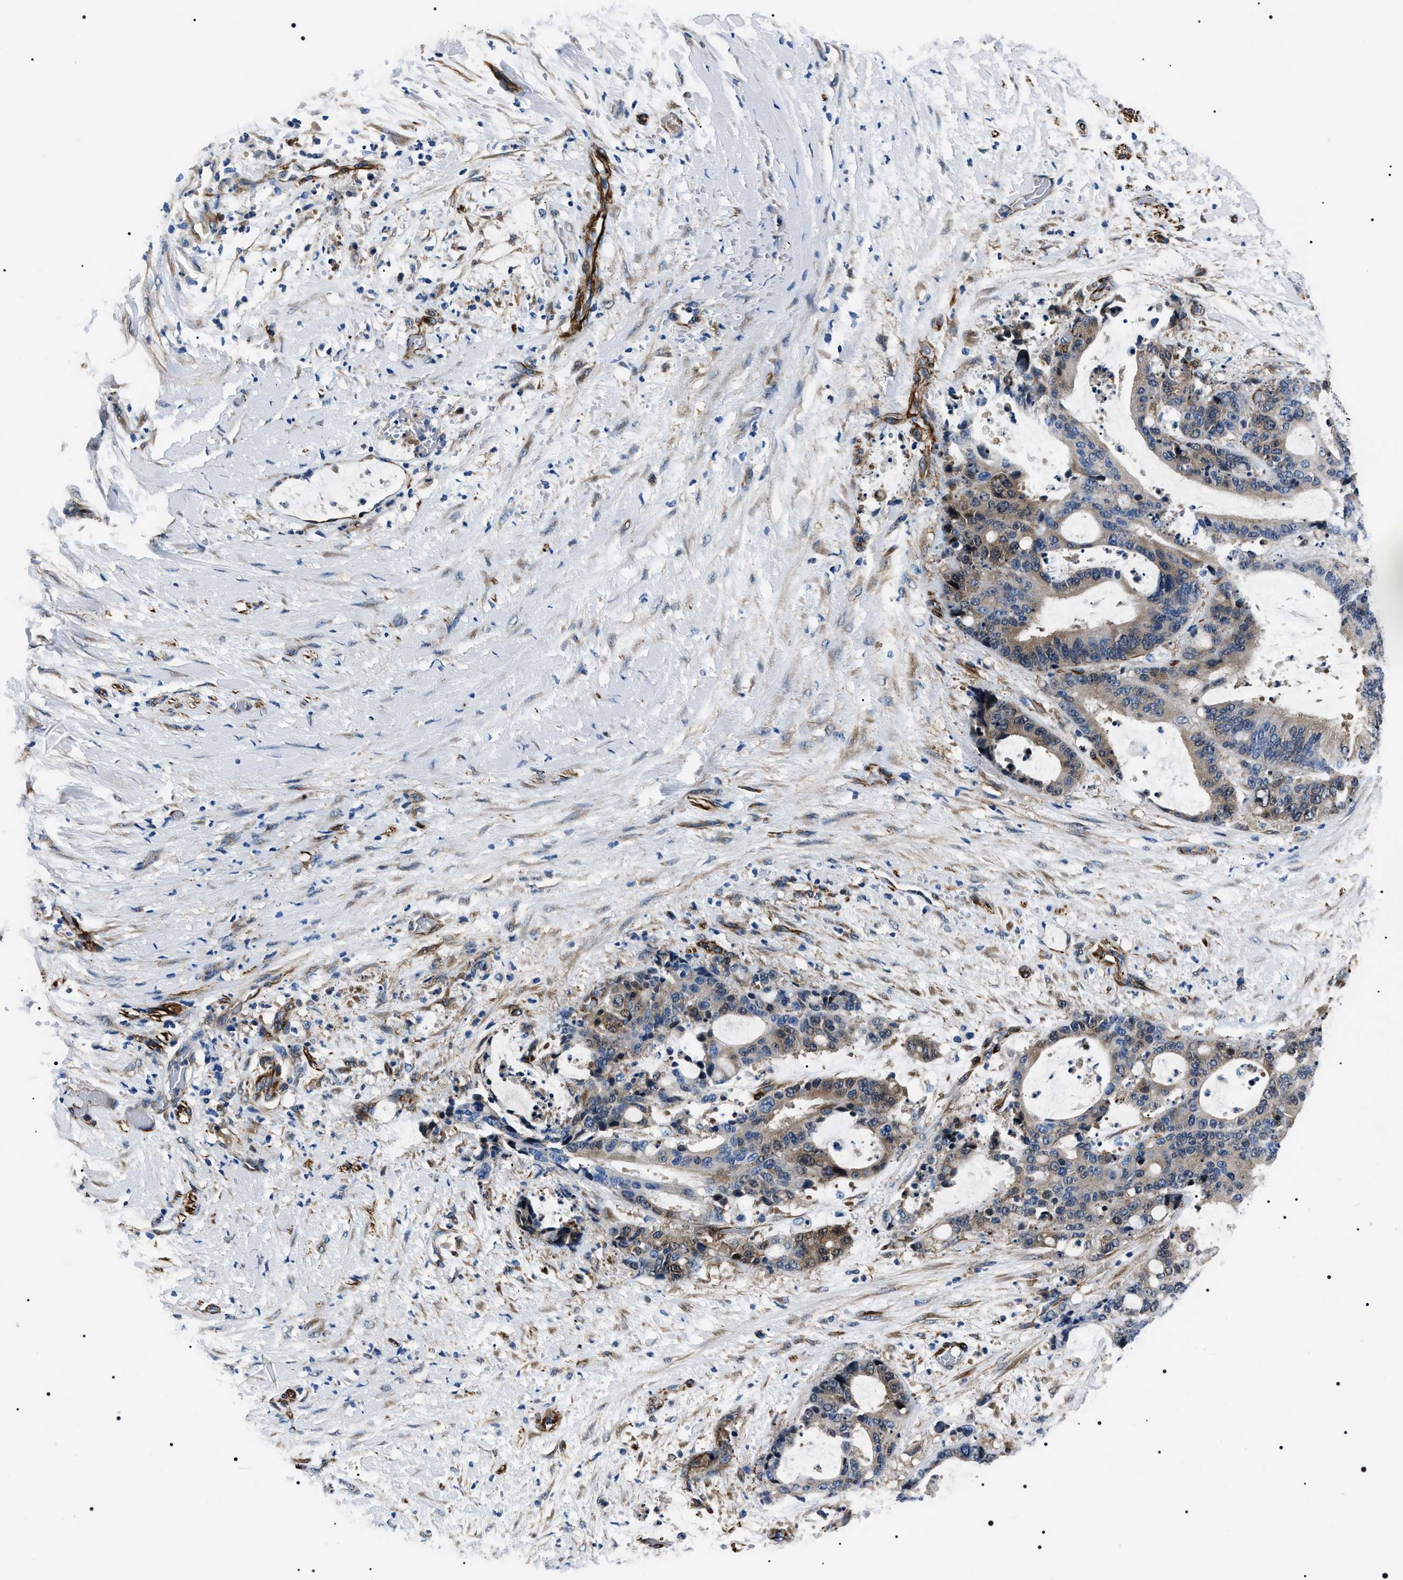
{"staining": {"intensity": "moderate", "quantity": "25%-75%", "location": "cytoplasmic/membranous"}, "tissue": "liver cancer", "cell_type": "Tumor cells", "image_type": "cancer", "snomed": [{"axis": "morphology", "description": "Normal tissue, NOS"}, {"axis": "morphology", "description": "Cholangiocarcinoma"}, {"axis": "topography", "description": "Liver"}, {"axis": "topography", "description": "Peripheral nerve tissue"}], "caption": "Protein analysis of liver cancer tissue demonstrates moderate cytoplasmic/membranous staining in approximately 25%-75% of tumor cells. The staining was performed using DAB to visualize the protein expression in brown, while the nuclei were stained in blue with hematoxylin (Magnification: 20x).", "gene": "BAG2", "patient": {"sex": "female", "age": 73}}